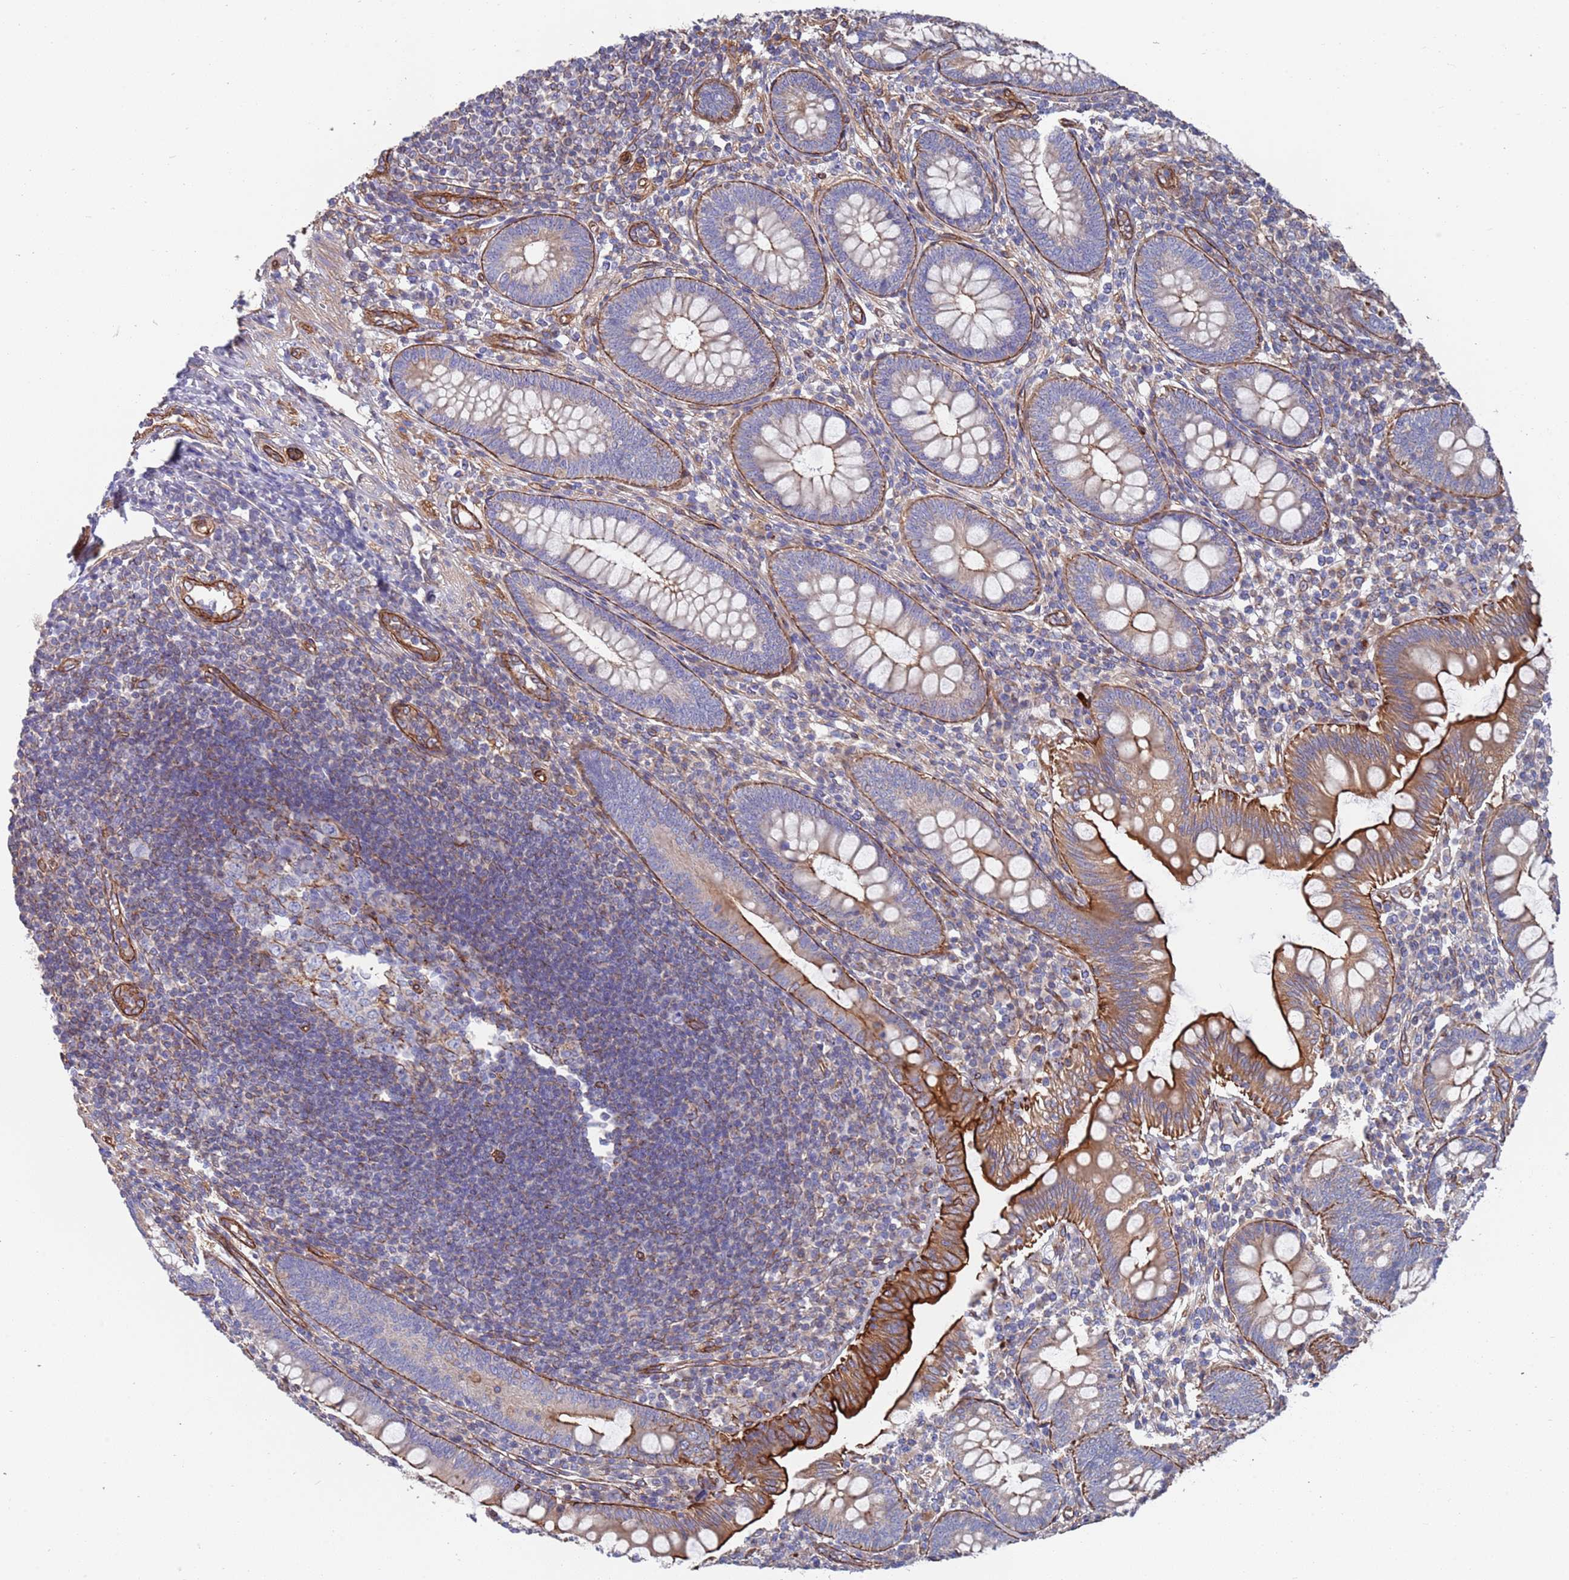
{"staining": {"intensity": "moderate", "quantity": "25%-75%", "location": "cytoplasmic/membranous"}, "tissue": "appendix", "cell_type": "Glandular cells", "image_type": "normal", "snomed": [{"axis": "morphology", "description": "Normal tissue, NOS"}, {"axis": "topography", "description": "Appendix"}], "caption": "Protein staining shows moderate cytoplasmic/membranous expression in about 25%-75% of glandular cells in unremarkable appendix. The staining was performed using DAB, with brown indicating positive protein expression. Nuclei are stained blue with hematoxylin.", "gene": "JAKMIP2", "patient": {"sex": "male", "age": 14}}